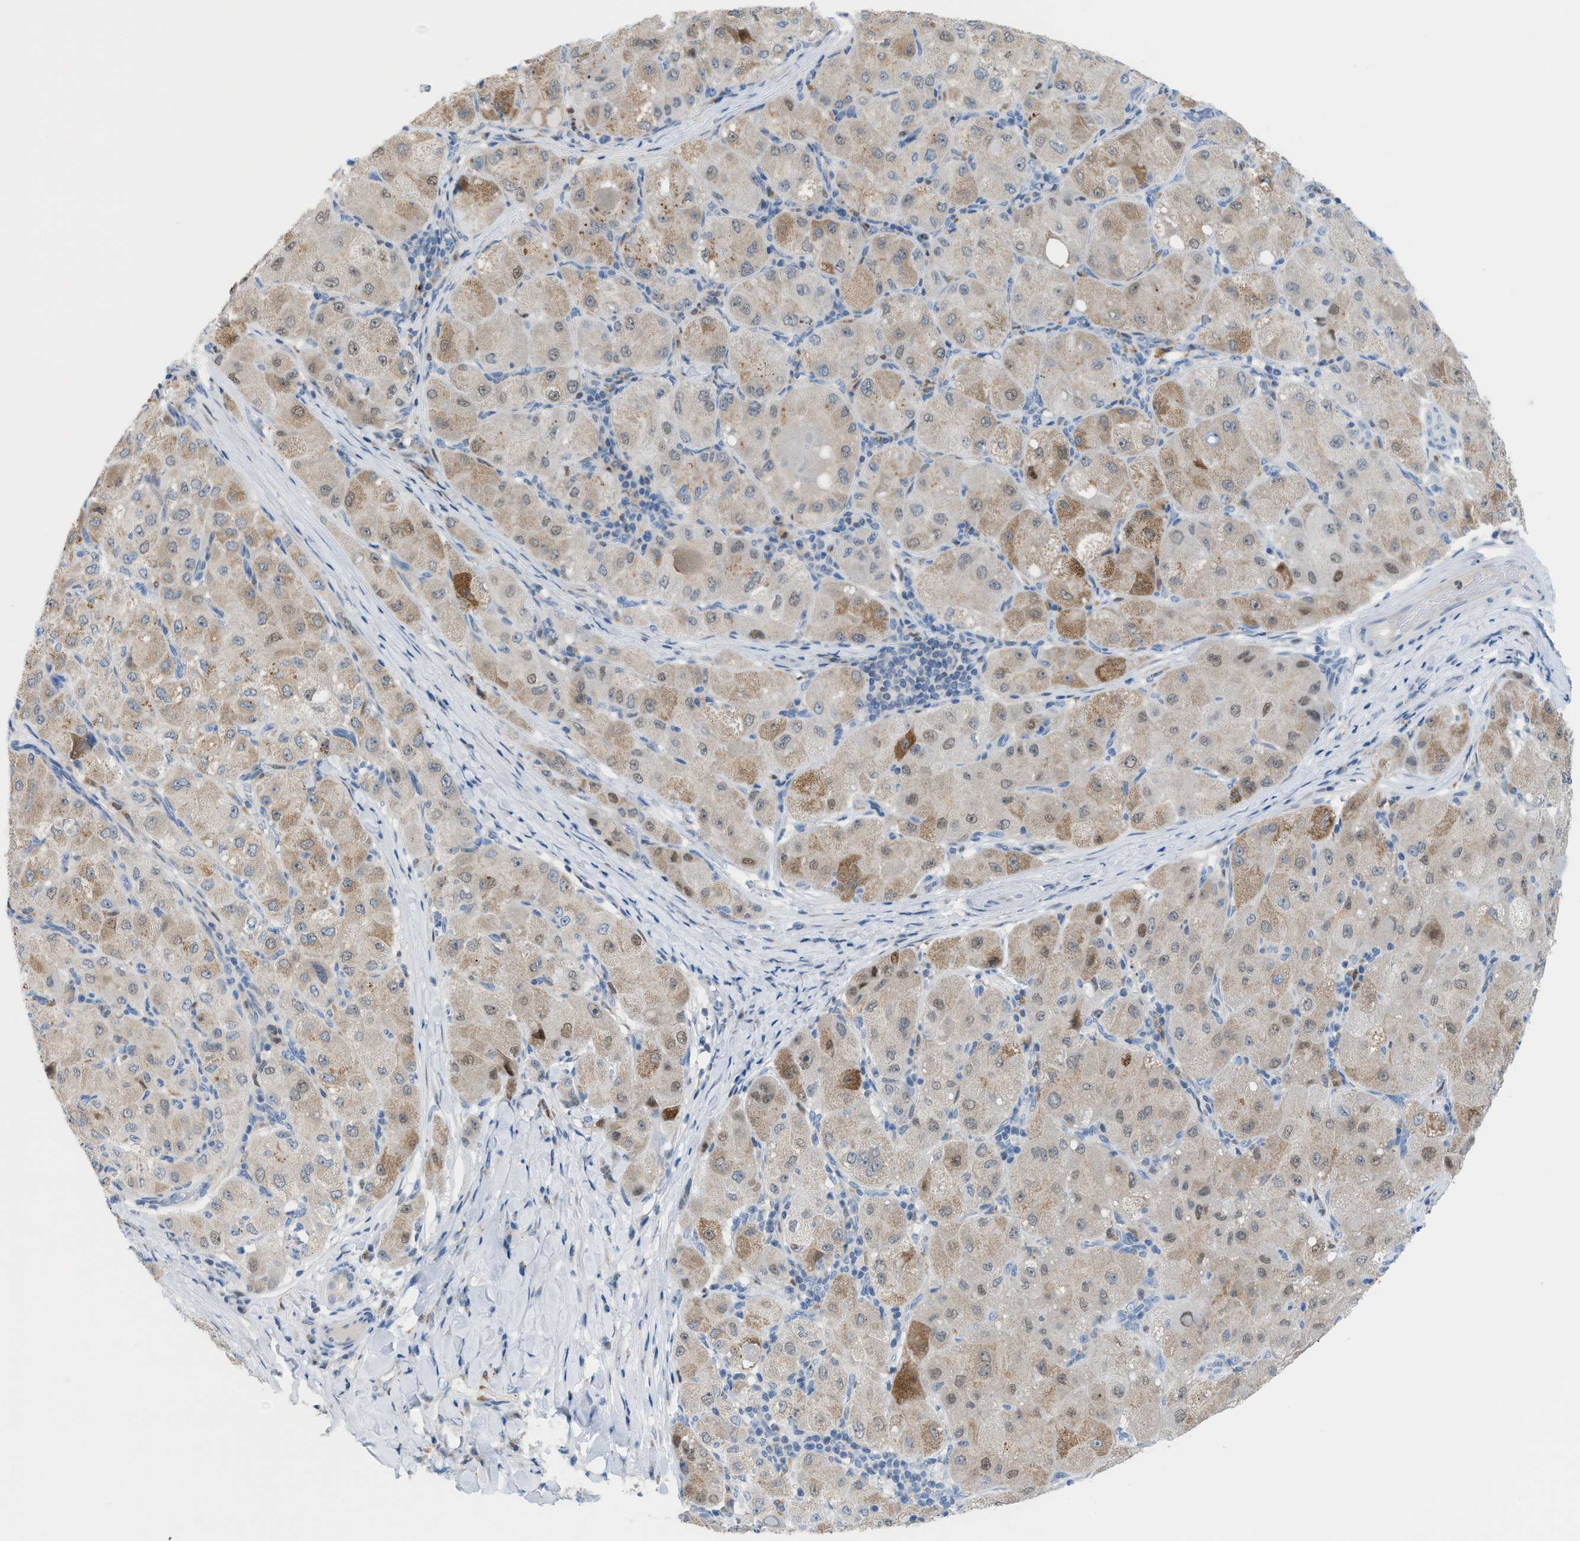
{"staining": {"intensity": "moderate", "quantity": "<25%", "location": "cytoplasmic/membranous"}, "tissue": "liver cancer", "cell_type": "Tumor cells", "image_type": "cancer", "snomed": [{"axis": "morphology", "description": "Carcinoma, Hepatocellular, NOS"}, {"axis": "topography", "description": "Liver"}], "caption": "The micrograph reveals staining of hepatocellular carcinoma (liver), revealing moderate cytoplasmic/membranous protein expression (brown color) within tumor cells.", "gene": "PPM1D", "patient": {"sex": "male", "age": 80}}